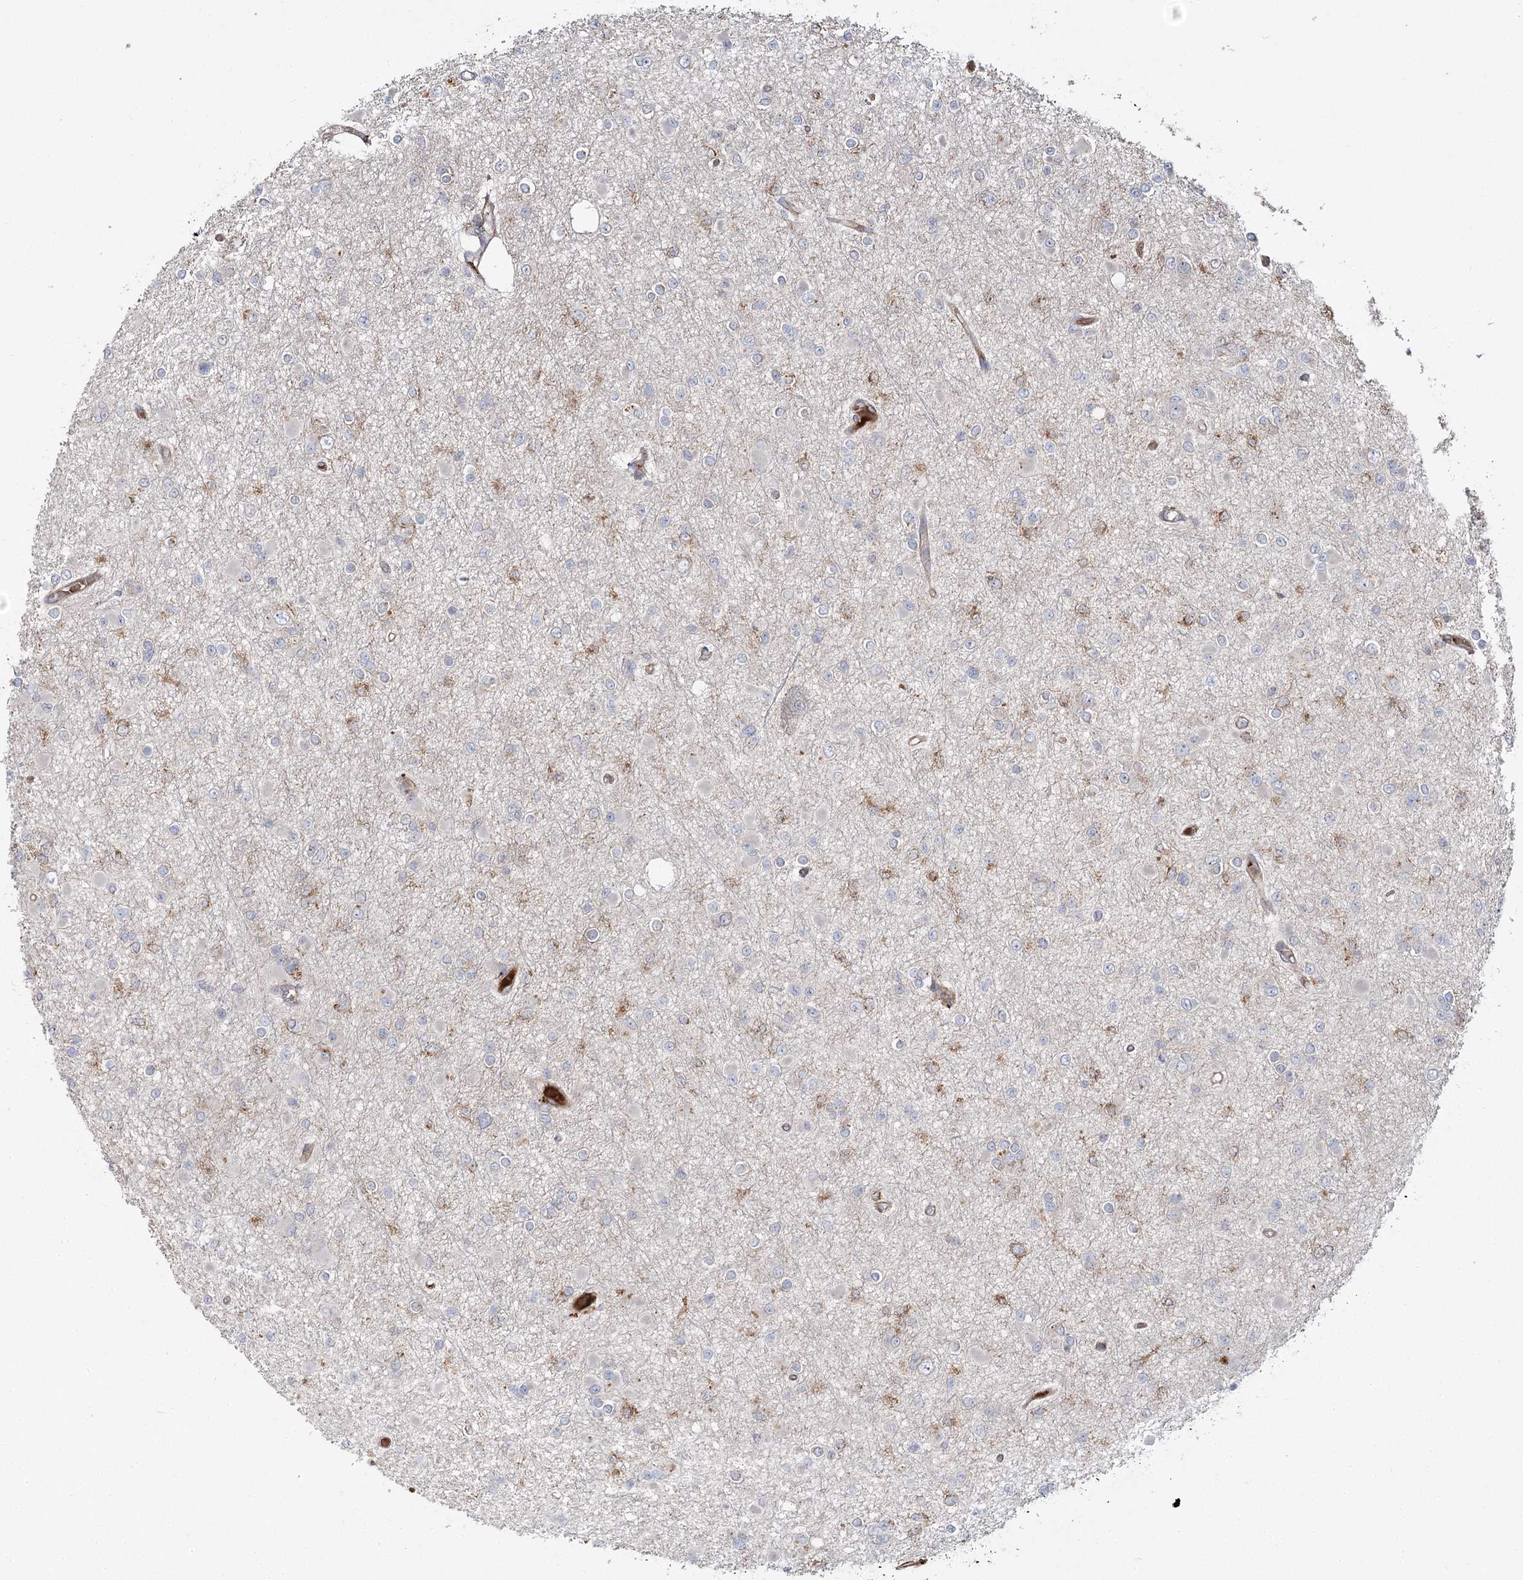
{"staining": {"intensity": "strong", "quantity": "<25%", "location": "cytoplasmic/membranous"}, "tissue": "glioma", "cell_type": "Tumor cells", "image_type": "cancer", "snomed": [{"axis": "morphology", "description": "Glioma, malignant, Low grade"}, {"axis": "topography", "description": "Brain"}], "caption": "DAB immunohistochemical staining of malignant low-grade glioma reveals strong cytoplasmic/membranous protein positivity in about <25% of tumor cells.", "gene": "KIAA0825", "patient": {"sex": "female", "age": 22}}